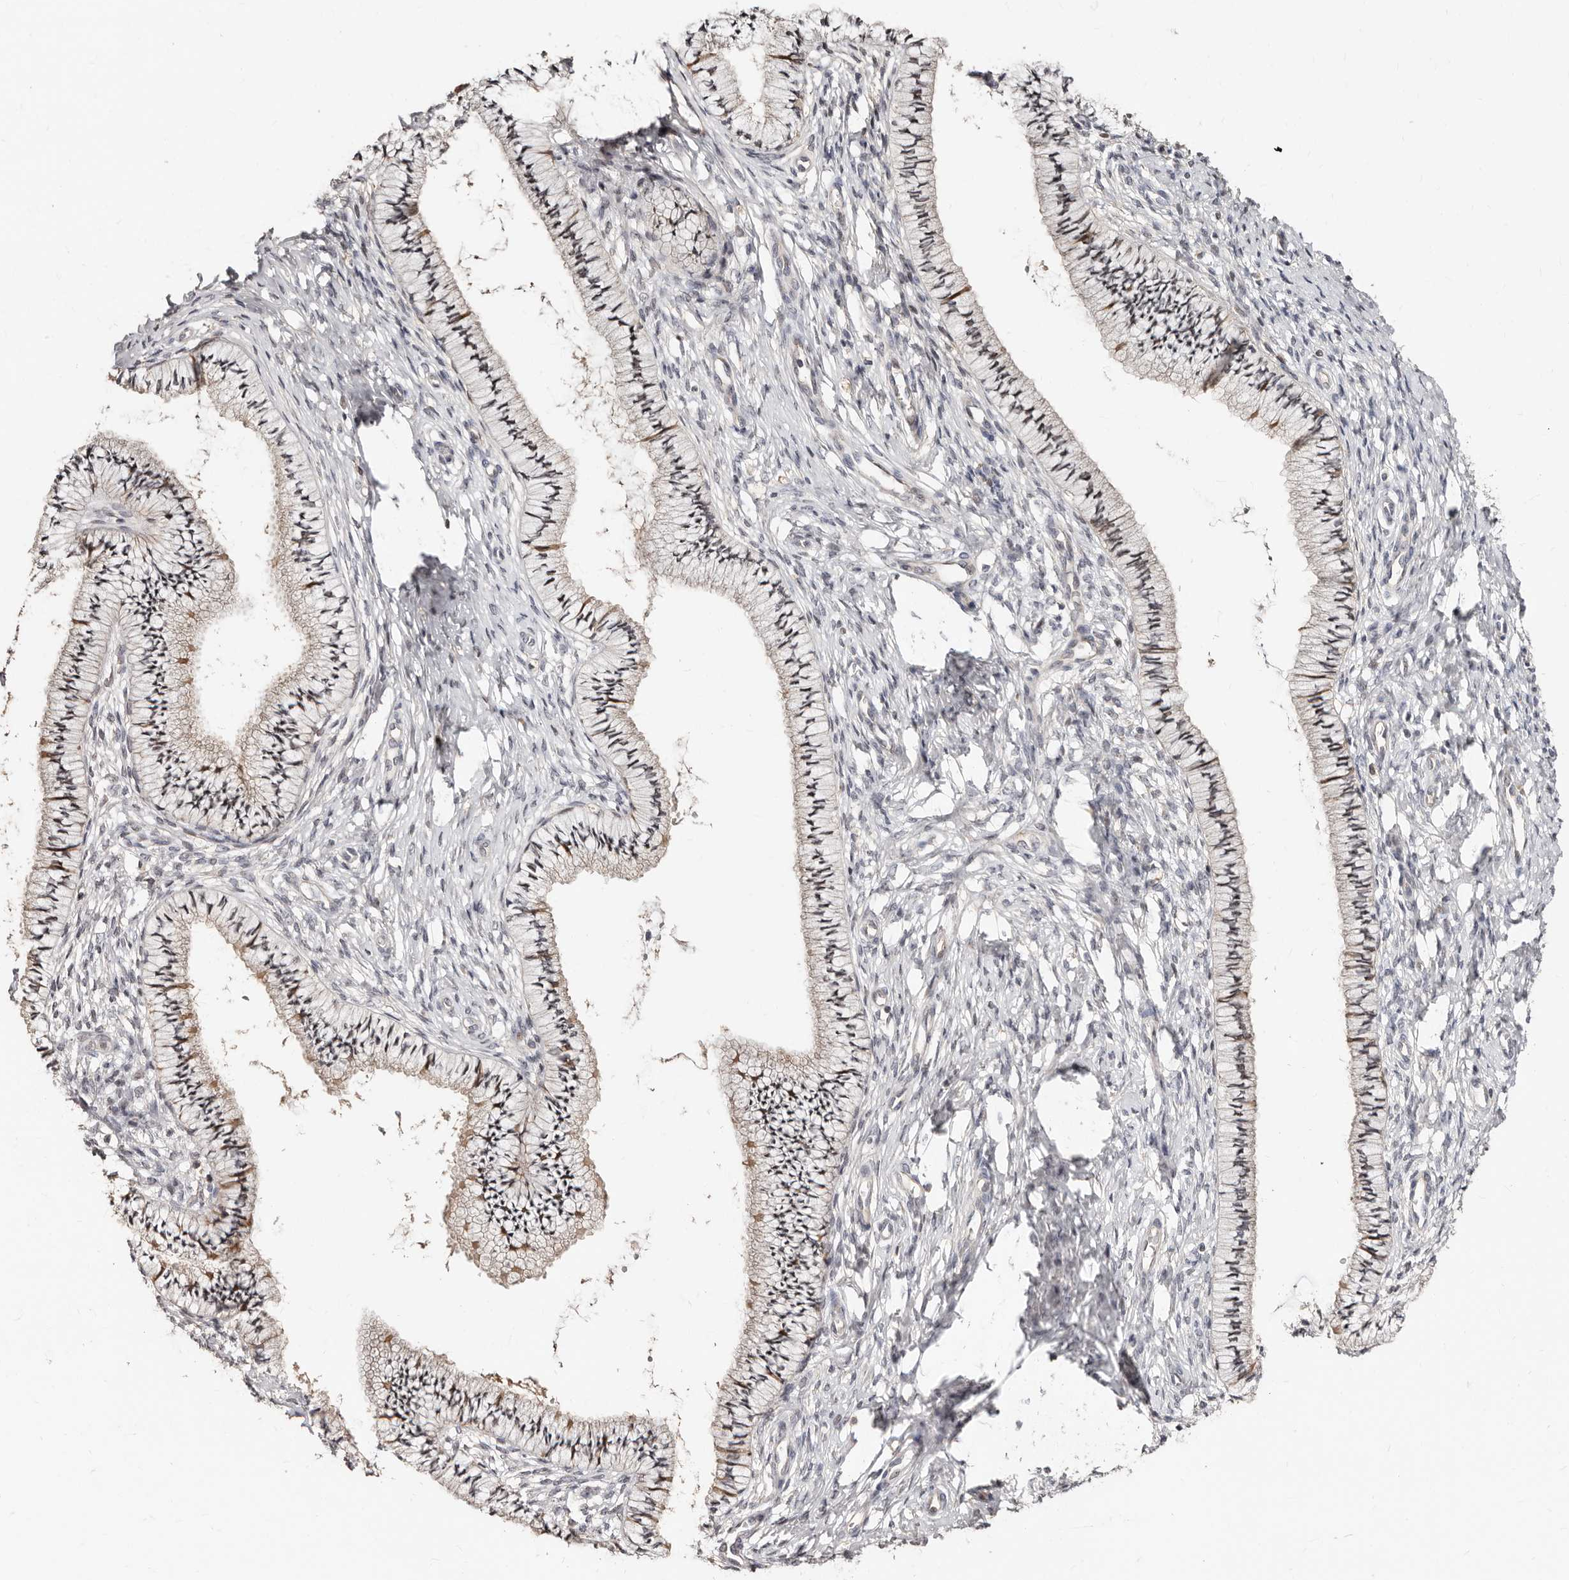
{"staining": {"intensity": "weak", "quantity": "<25%", "location": "cytoplasmic/membranous"}, "tissue": "cervix", "cell_type": "Glandular cells", "image_type": "normal", "snomed": [{"axis": "morphology", "description": "Normal tissue, NOS"}, {"axis": "topography", "description": "Cervix"}], "caption": "An immunohistochemistry (IHC) photomicrograph of normal cervix is shown. There is no staining in glandular cells of cervix. The staining was performed using DAB to visualize the protein expression in brown, while the nuclei were stained in blue with hematoxylin (Magnification: 20x).", "gene": "APOL6", "patient": {"sex": "female", "age": 36}}